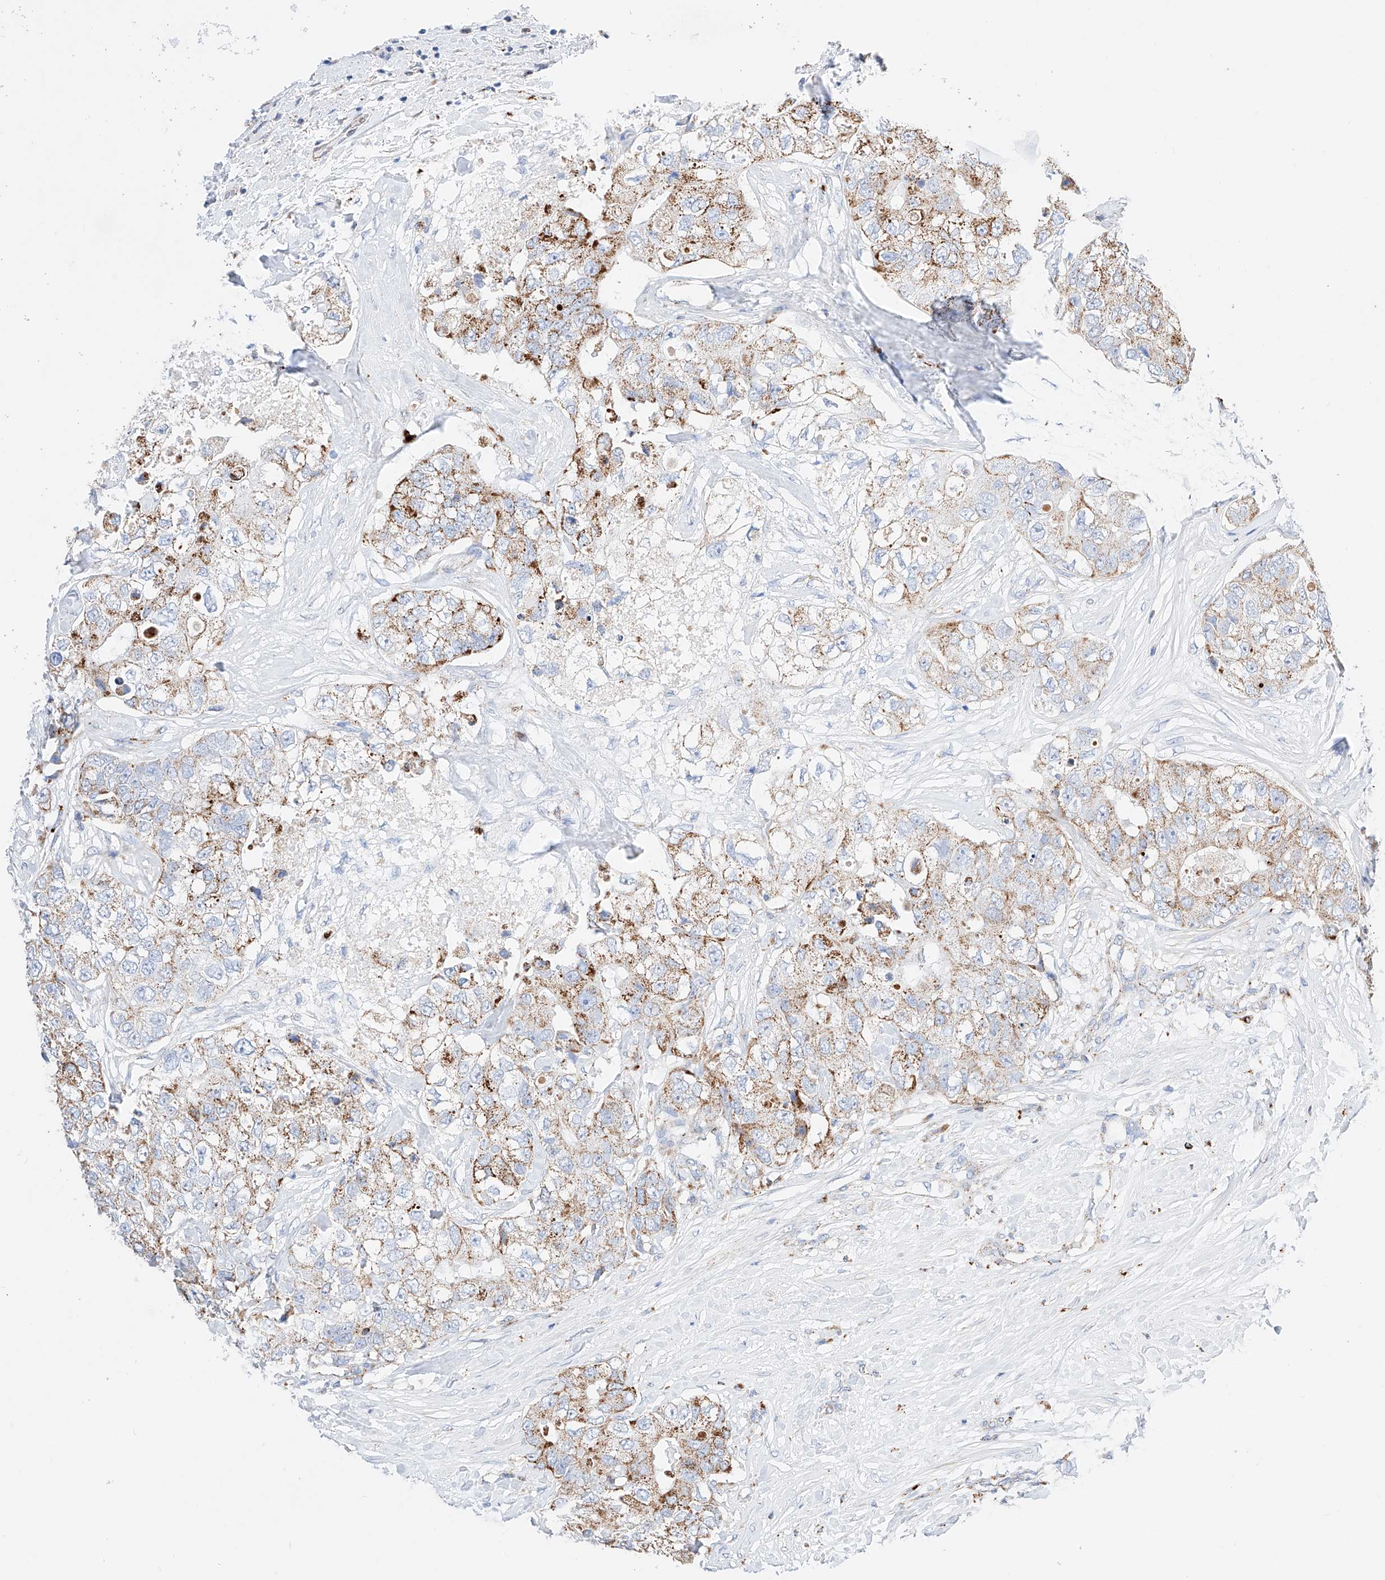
{"staining": {"intensity": "moderate", "quantity": "25%-75%", "location": "cytoplasmic/membranous"}, "tissue": "breast cancer", "cell_type": "Tumor cells", "image_type": "cancer", "snomed": [{"axis": "morphology", "description": "Duct carcinoma"}, {"axis": "topography", "description": "Breast"}], "caption": "This image displays immunohistochemistry (IHC) staining of breast cancer, with medium moderate cytoplasmic/membranous staining in about 25%-75% of tumor cells.", "gene": "C6orf62", "patient": {"sex": "female", "age": 62}}